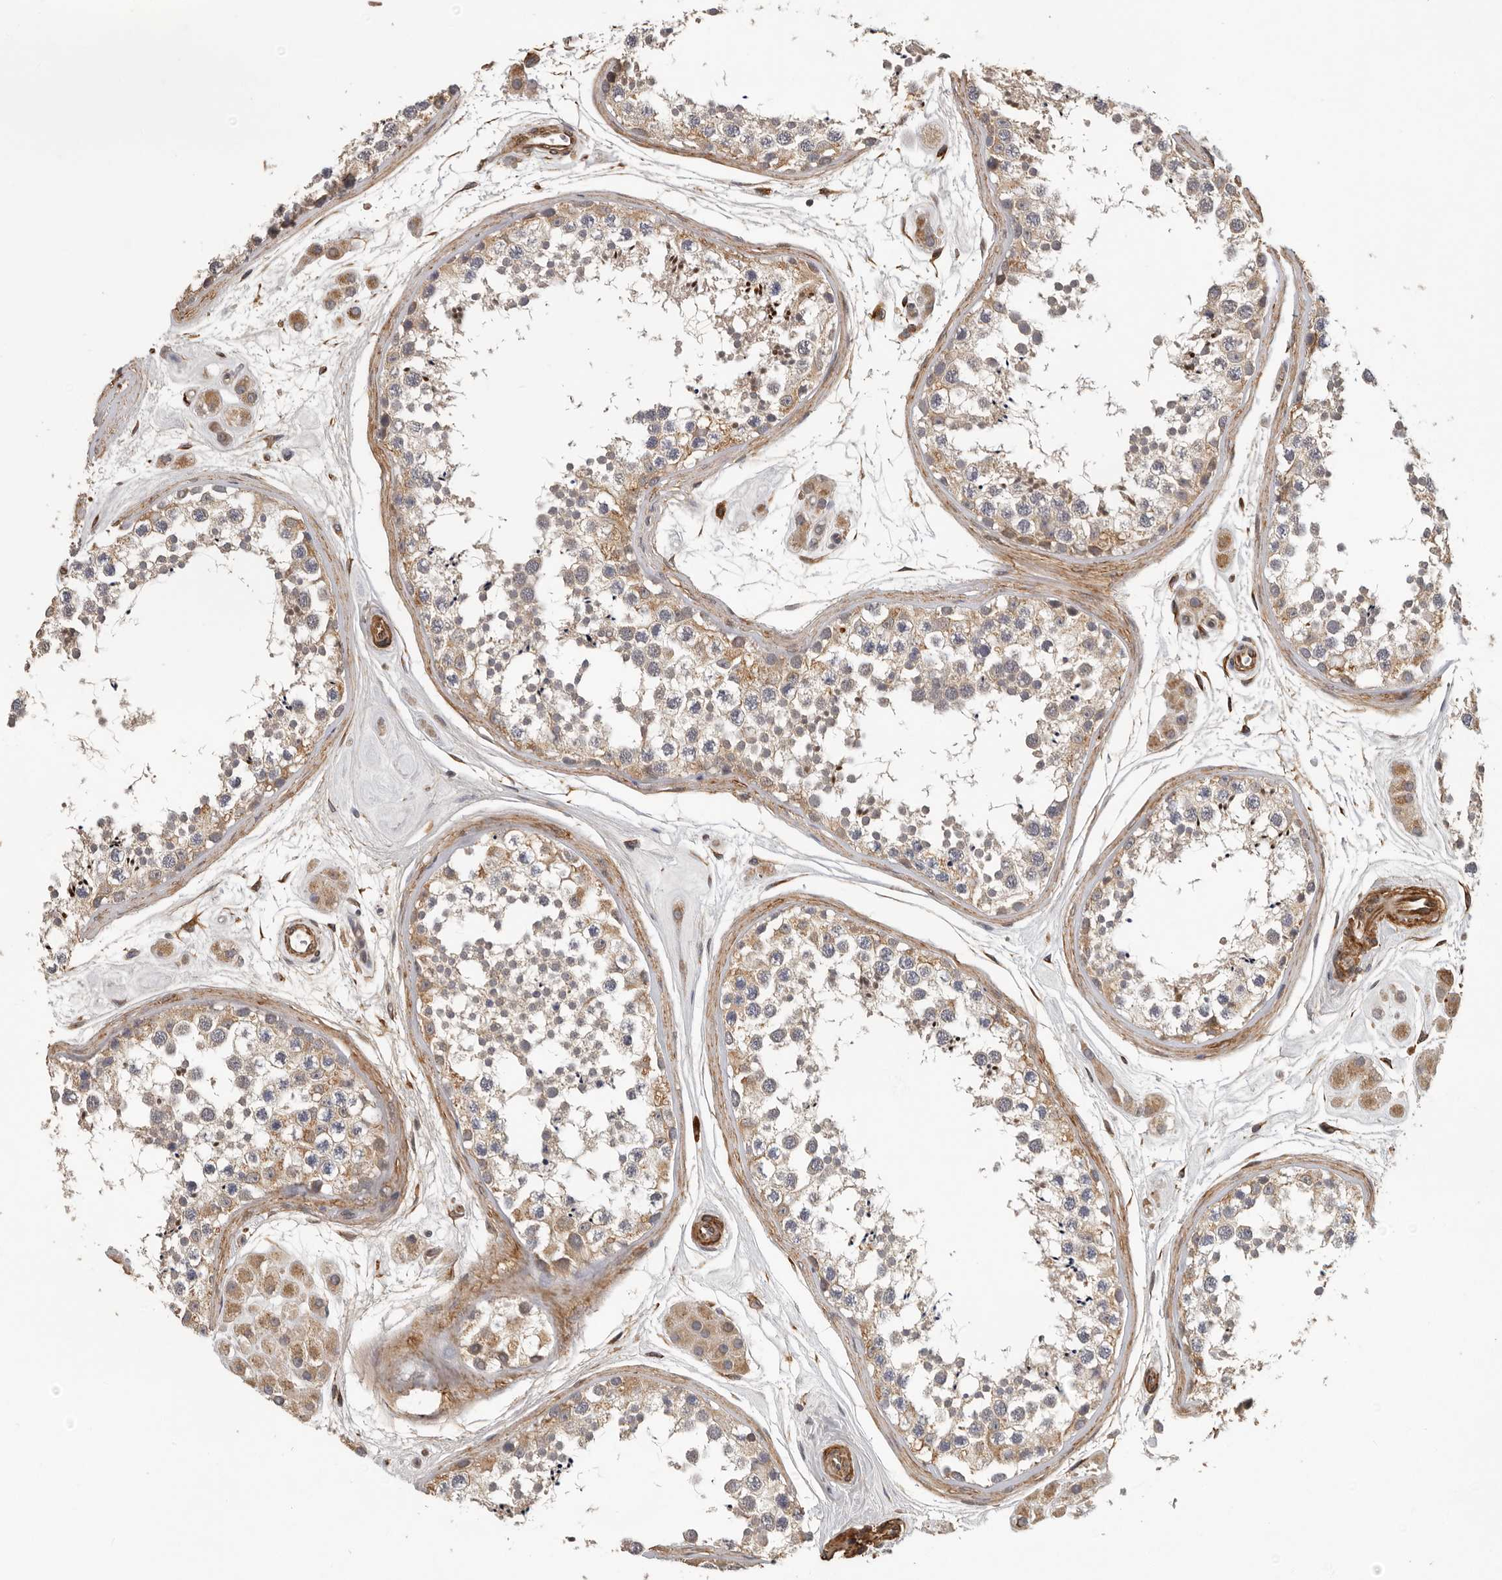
{"staining": {"intensity": "weak", "quantity": "25%-75%", "location": "cytoplasmic/membranous"}, "tissue": "testis", "cell_type": "Cells in seminiferous ducts", "image_type": "normal", "snomed": [{"axis": "morphology", "description": "Normal tissue, NOS"}, {"axis": "topography", "description": "Testis"}], "caption": "Cells in seminiferous ducts demonstrate low levels of weak cytoplasmic/membranous staining in about 25%-75% of cells in normal human testis.", "gene": "RNF157", "patient": {"sex": "male", "age": 56}}